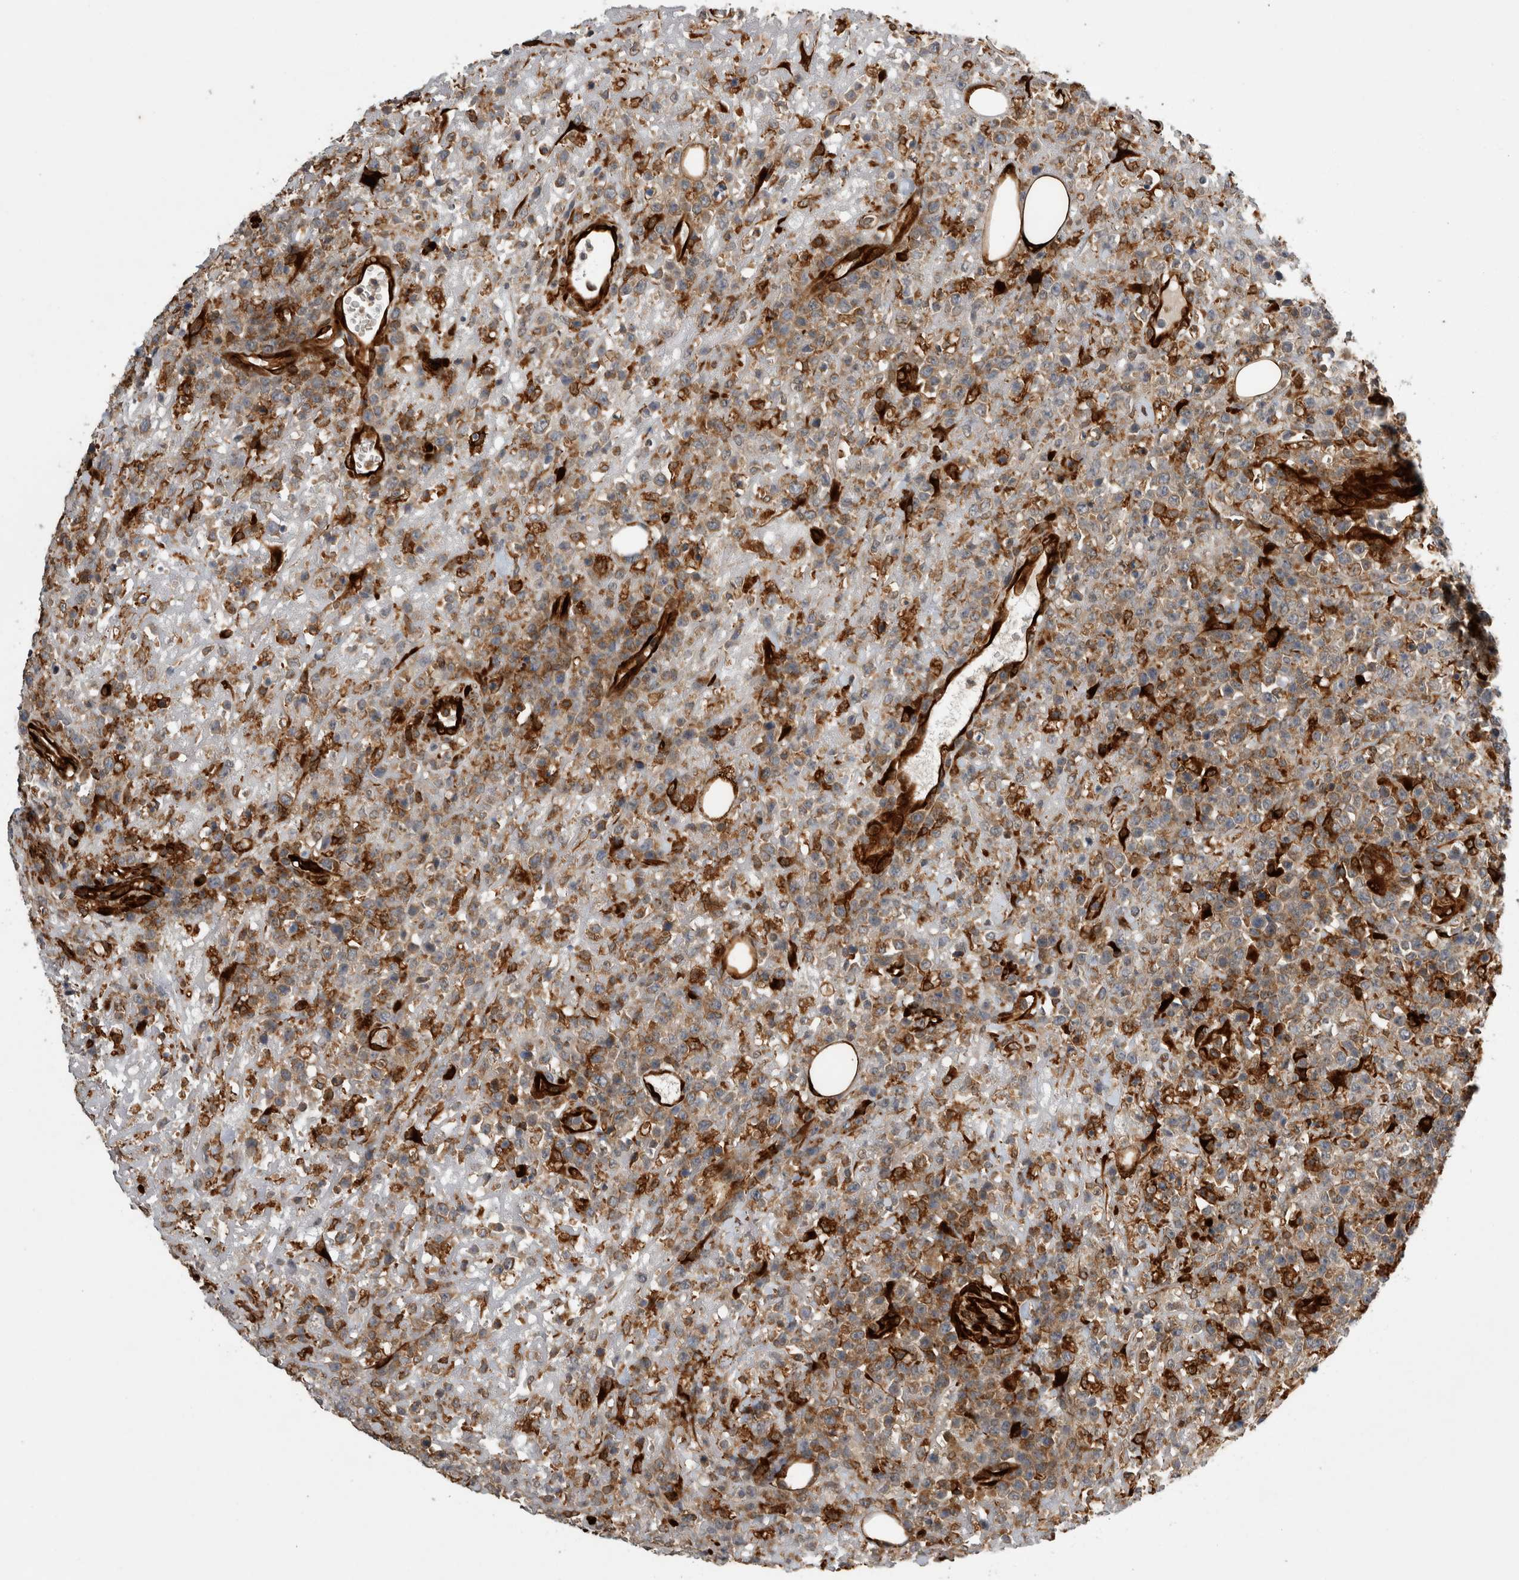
{"staining": {"intensity": "moderate", "quantity": ">75%", "location": "cytoplasmic/membranous"}, "tissue": "lymphoma", "cell_type": "Tumor cells", "image_type": "cancer", "snomed": [{"axis": "morphology", "description": "Malignant lymphoma, non-Hodgkin's type, High grade"}, {"axis": "topography", "description": "Colon"}], "caption": "Immunohistochemistry (IHC) of human lymphoma demonstrates medium levels of moderate cytoplasmic/membranous staining in about >75% of tumor cells.", "gene": "APOL2", "patient": {"sex": "female", "age": 53}}